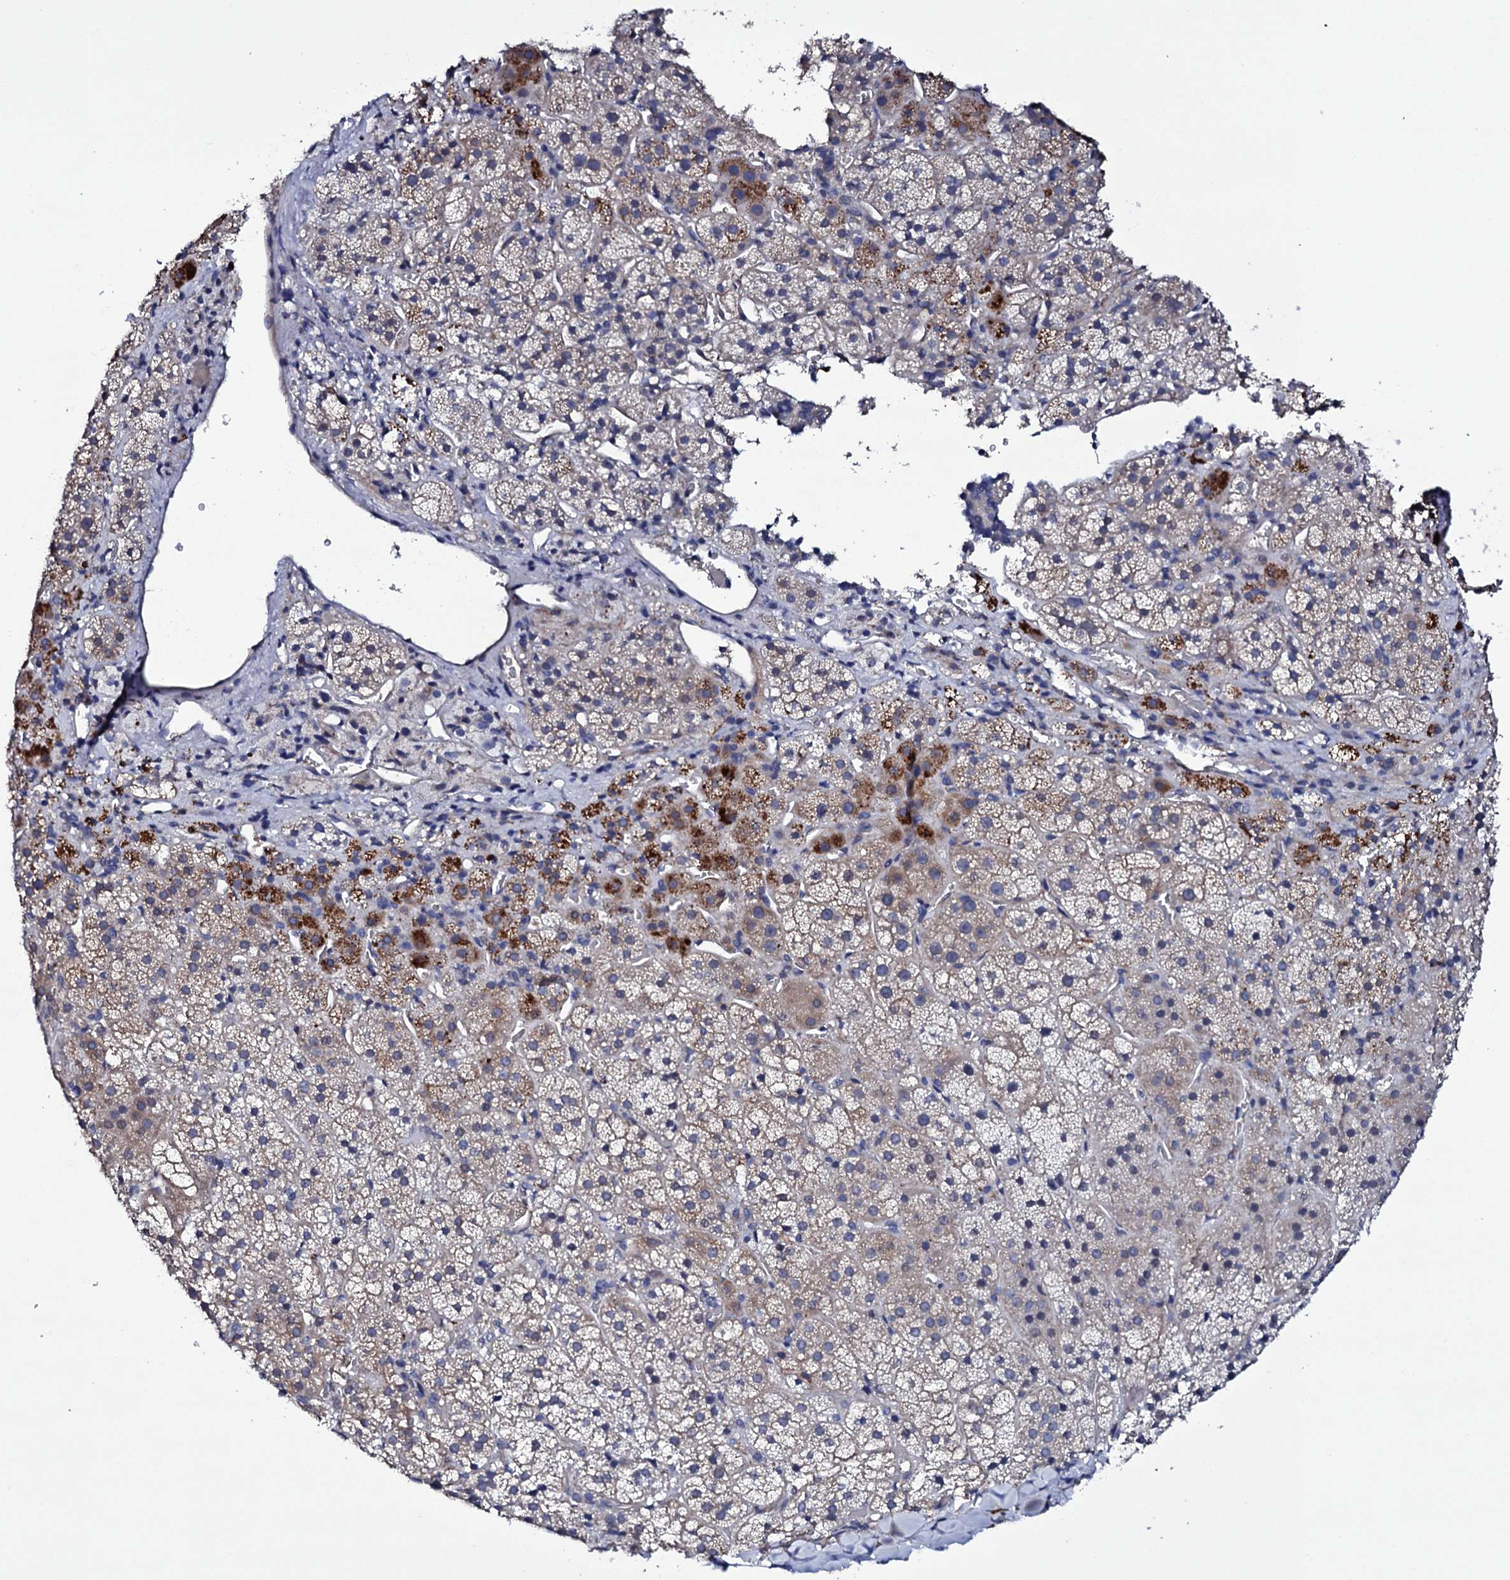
{"staining": {"intensity": "moderate", "quantity": "<25%", "location": "cytoplasmic/membranous"}, "tissue": "adrenal gland", "cell_type": "Glandular cells", "image_type": "normal", "snomed": [{"axis": "morphology", "description": "Normal tissue, NOS"}, {"axis": "topography", "description": "Adrenal gland"}], "caption": "Human adrenal gland stained with a brown dye shows moderate cytoplasmic/membranous positive expression in about <25% of glandular cells.", "gene": "BCL2L14", "patient": {"sex": "female", "age": 44}}